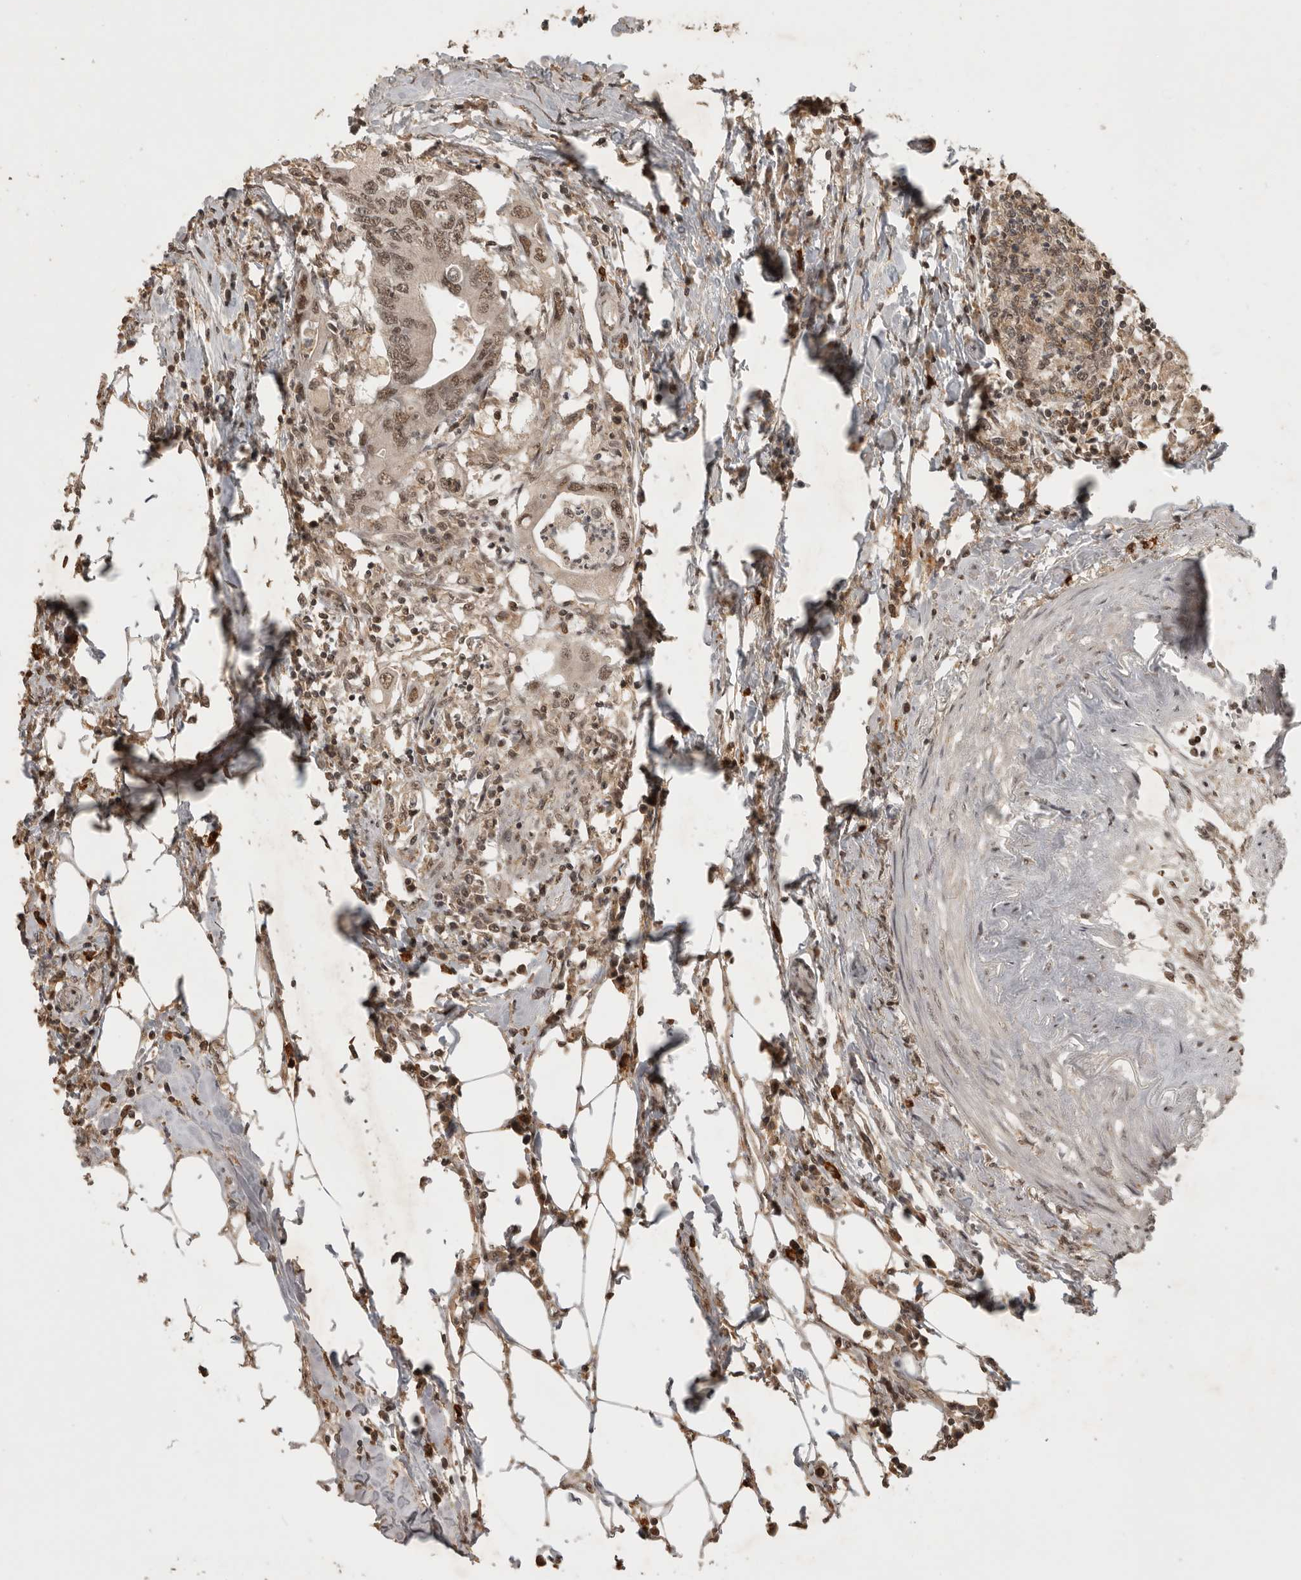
{"staining": {"intensity": "moderate", "quantity": ">75%", "location": "nuclear"}, "tissue": "colorectal cancer", "cell_type": "Tumor cells", "image_type": "cancer", "snomed": [{"axis": "morphology", "description": "Adenocarcinoma, NOS"}, {"axis": "topography", "description": "Colon"}], "caption": "Immunohistochemistry (IHC) photomicrograph of neoplastic tissue: human colorectal cancer stained using immunohistochemistry demonstrates medium levels of moderate protein expression localized specifically in the nuclear of tumor cells, appearing as a nuclear brown color.", "gene": "CBLL1", "patient": {"sex": "male", "age": 71}}